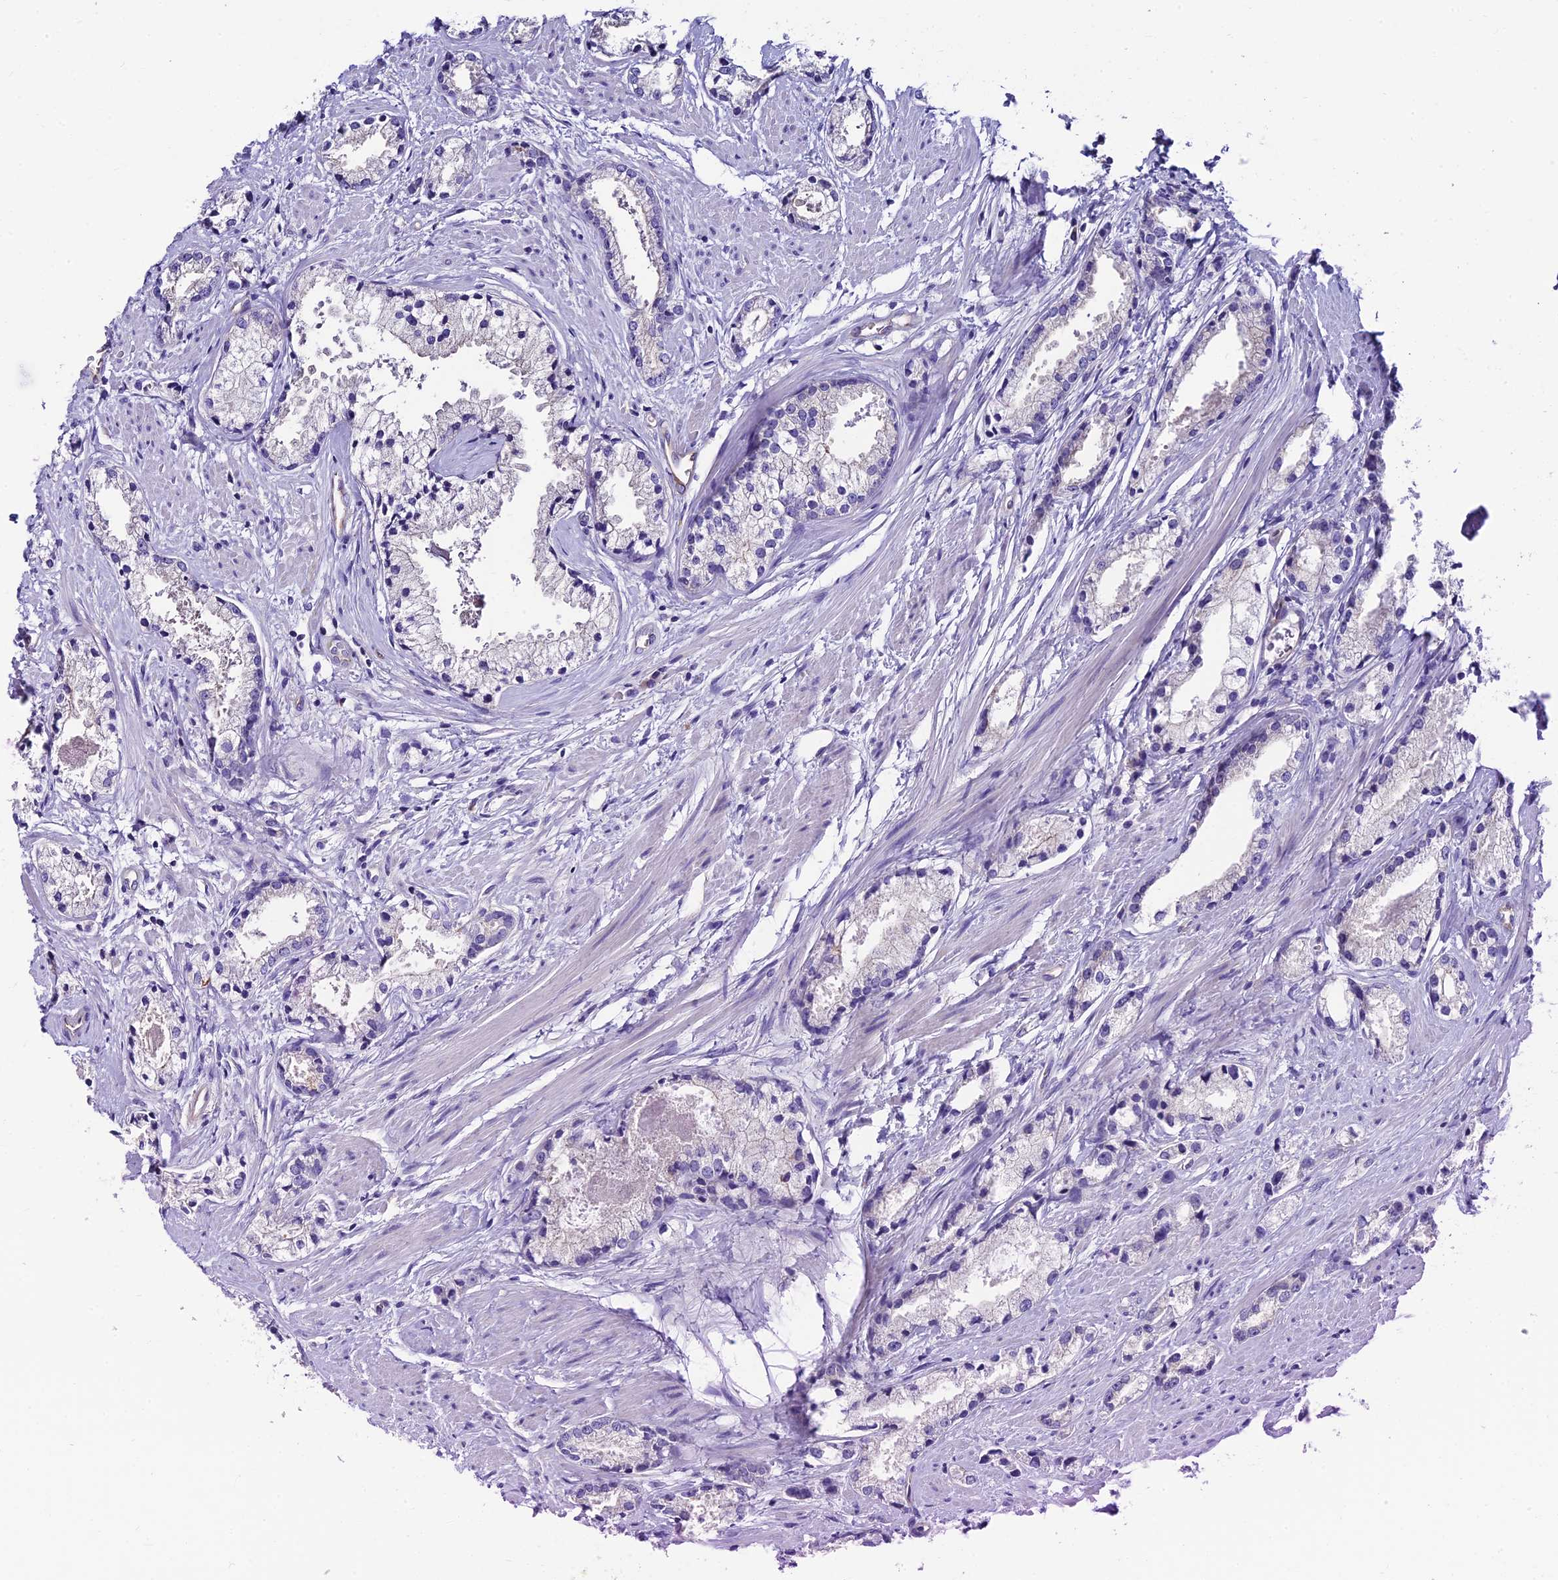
{"staining": {"intensity": "negative", "quantity": "none", "location": "none"}, "tissue": "prostate cancer", "cell_type": "Tumor cells", "image_type": "cancer", "snomed": [{"axis": "morphology", "description": "Adenocarcinoma, High grade"}, {"axis": "topography", "description": "Prostate"}], "caption": "A micrograph of prostate cancer (high-grade adenocarcinoma) stained for a protein exhibits no brown staining in tumor cells.", "gene": "PPFIA3", "patient": {"sex": "male", "age": 66}}